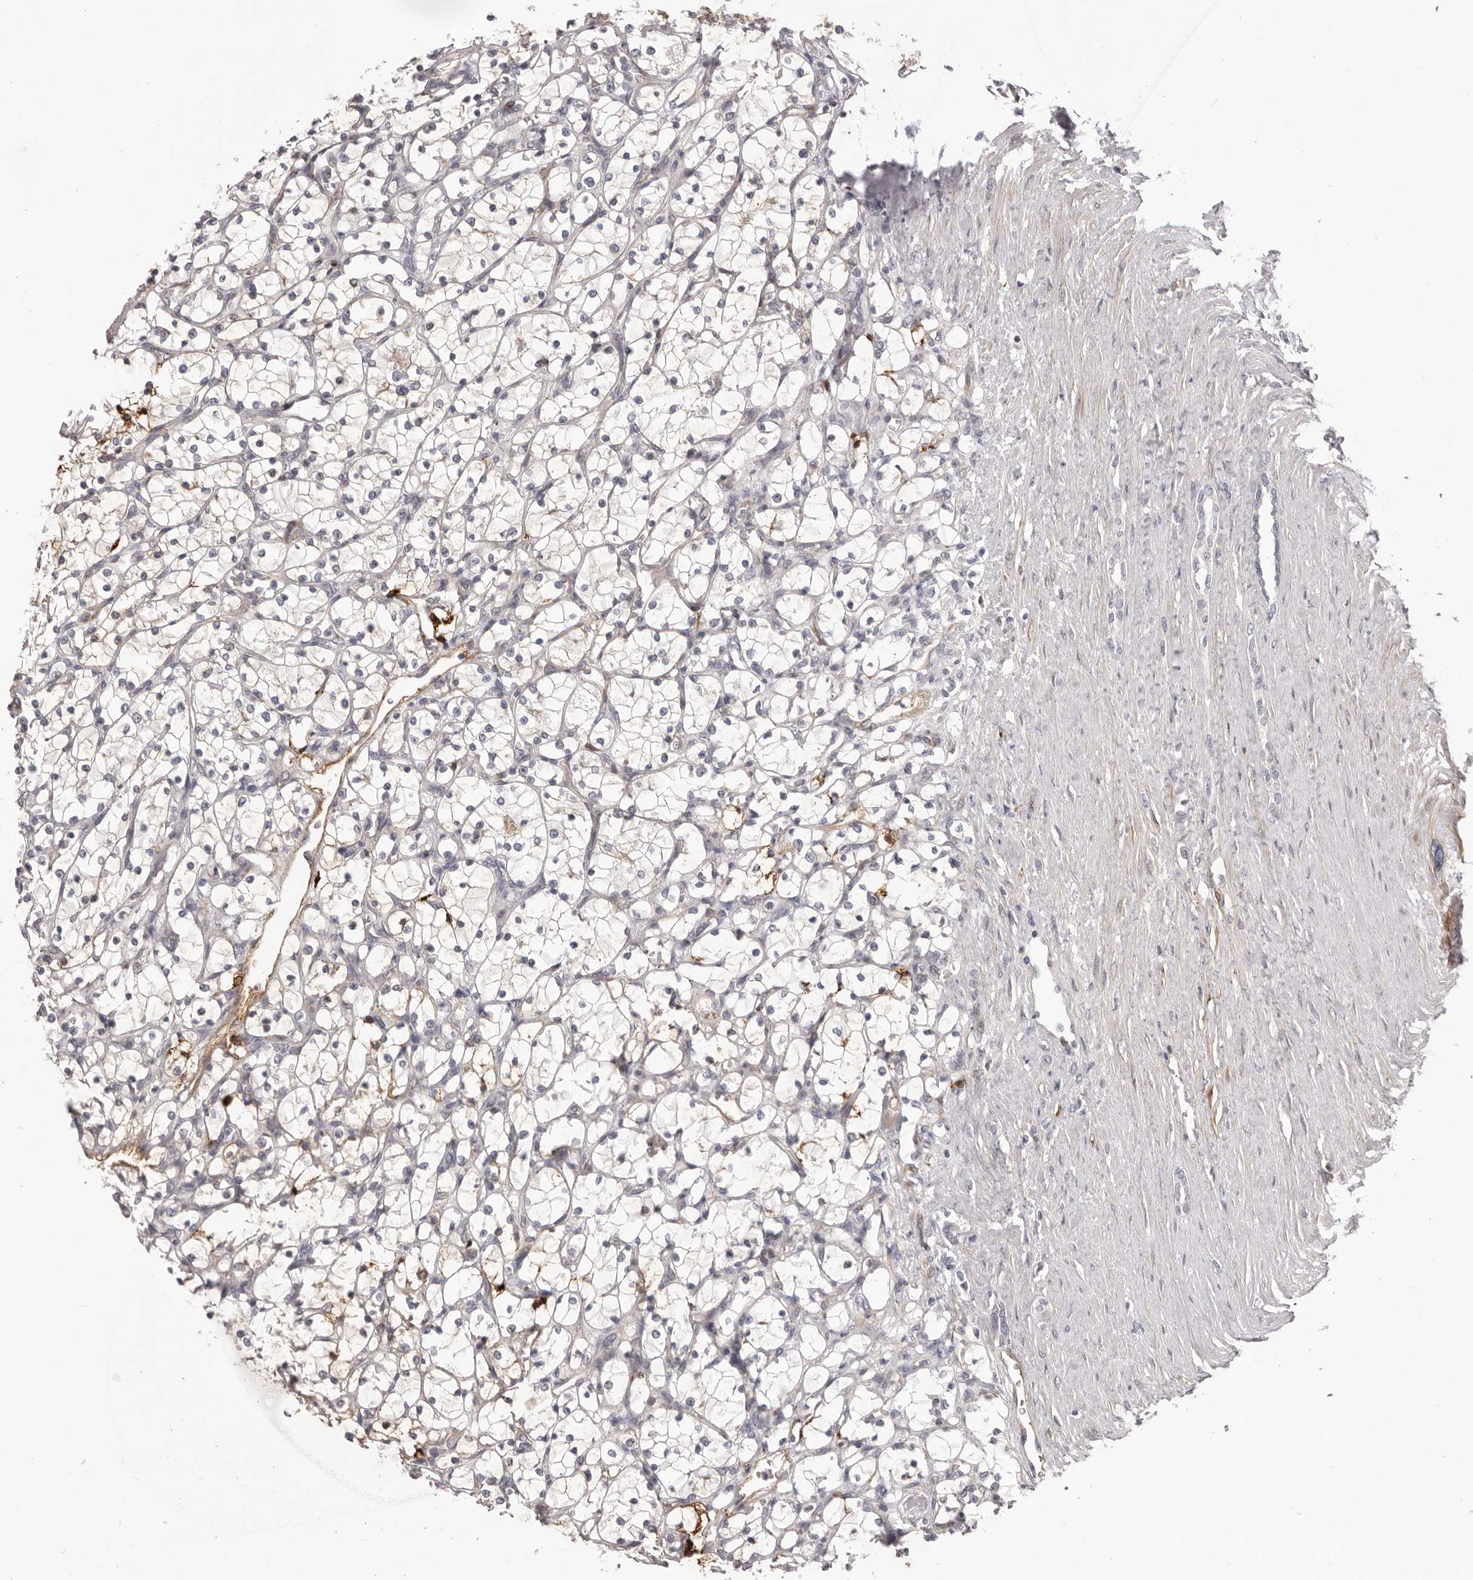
{"staining": {"intensity": "weak", "quantity": "<25%", "location": "cytoplasmic/membranous"}, "tissue": "renal cancer", "cell_type": "Tumor cells", "image_type": "cancer", "snomed": [{"axis": "morphology", "description": "Adenocarcinoma, NOS"}, {"axis": "topography", "description": "Kidney"}], "caption": "Immunohistochemistry (IHC) micrograph of neoplastic tissue: renal cancer stained with DAB (3,3'-diaminobenzidine) displays no significant protein staining in tumor cells.", "gene": "OTUD3", "patient": {"sex": "female", "age": 69}}